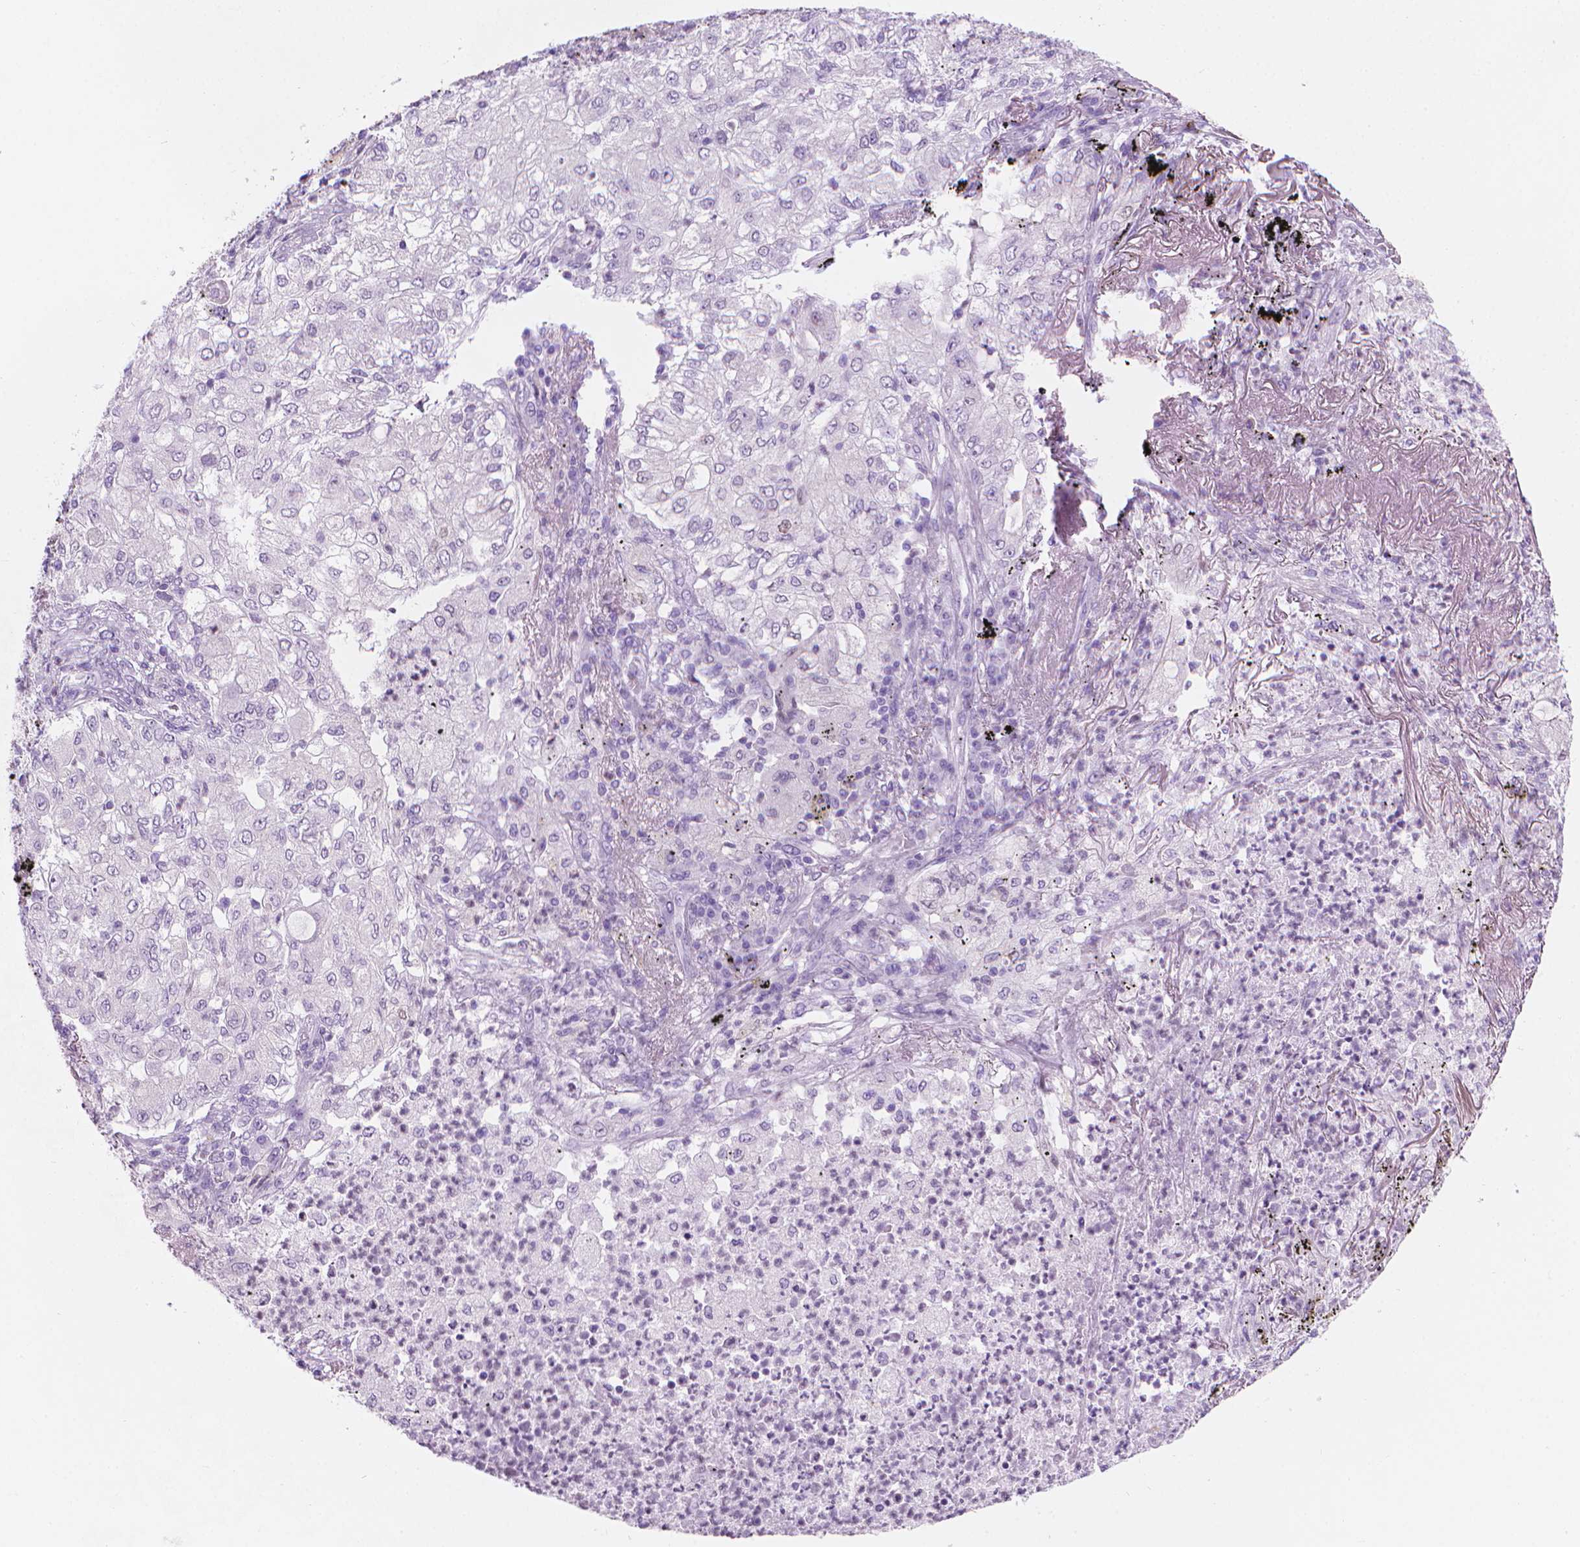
{"staining": {"intensity": "negative", "quantity": "none", "location": "none"}, "tissue": "lung cancer", "cell_type": "Tumor cells", "image_type": "cancer", "snomed": [{"axis": "morphology", "description": "Adenocarcinoma, NOS"}, {"axis": "topography", "description": "Lung"}], "caption": "Immunohistochemistry histopathology image of human lung cancer stained for a protein (brown), which shows no positivity in tumor cells.", "gene": "TTC29", "patient": {"sex": "female", "age": 73}}